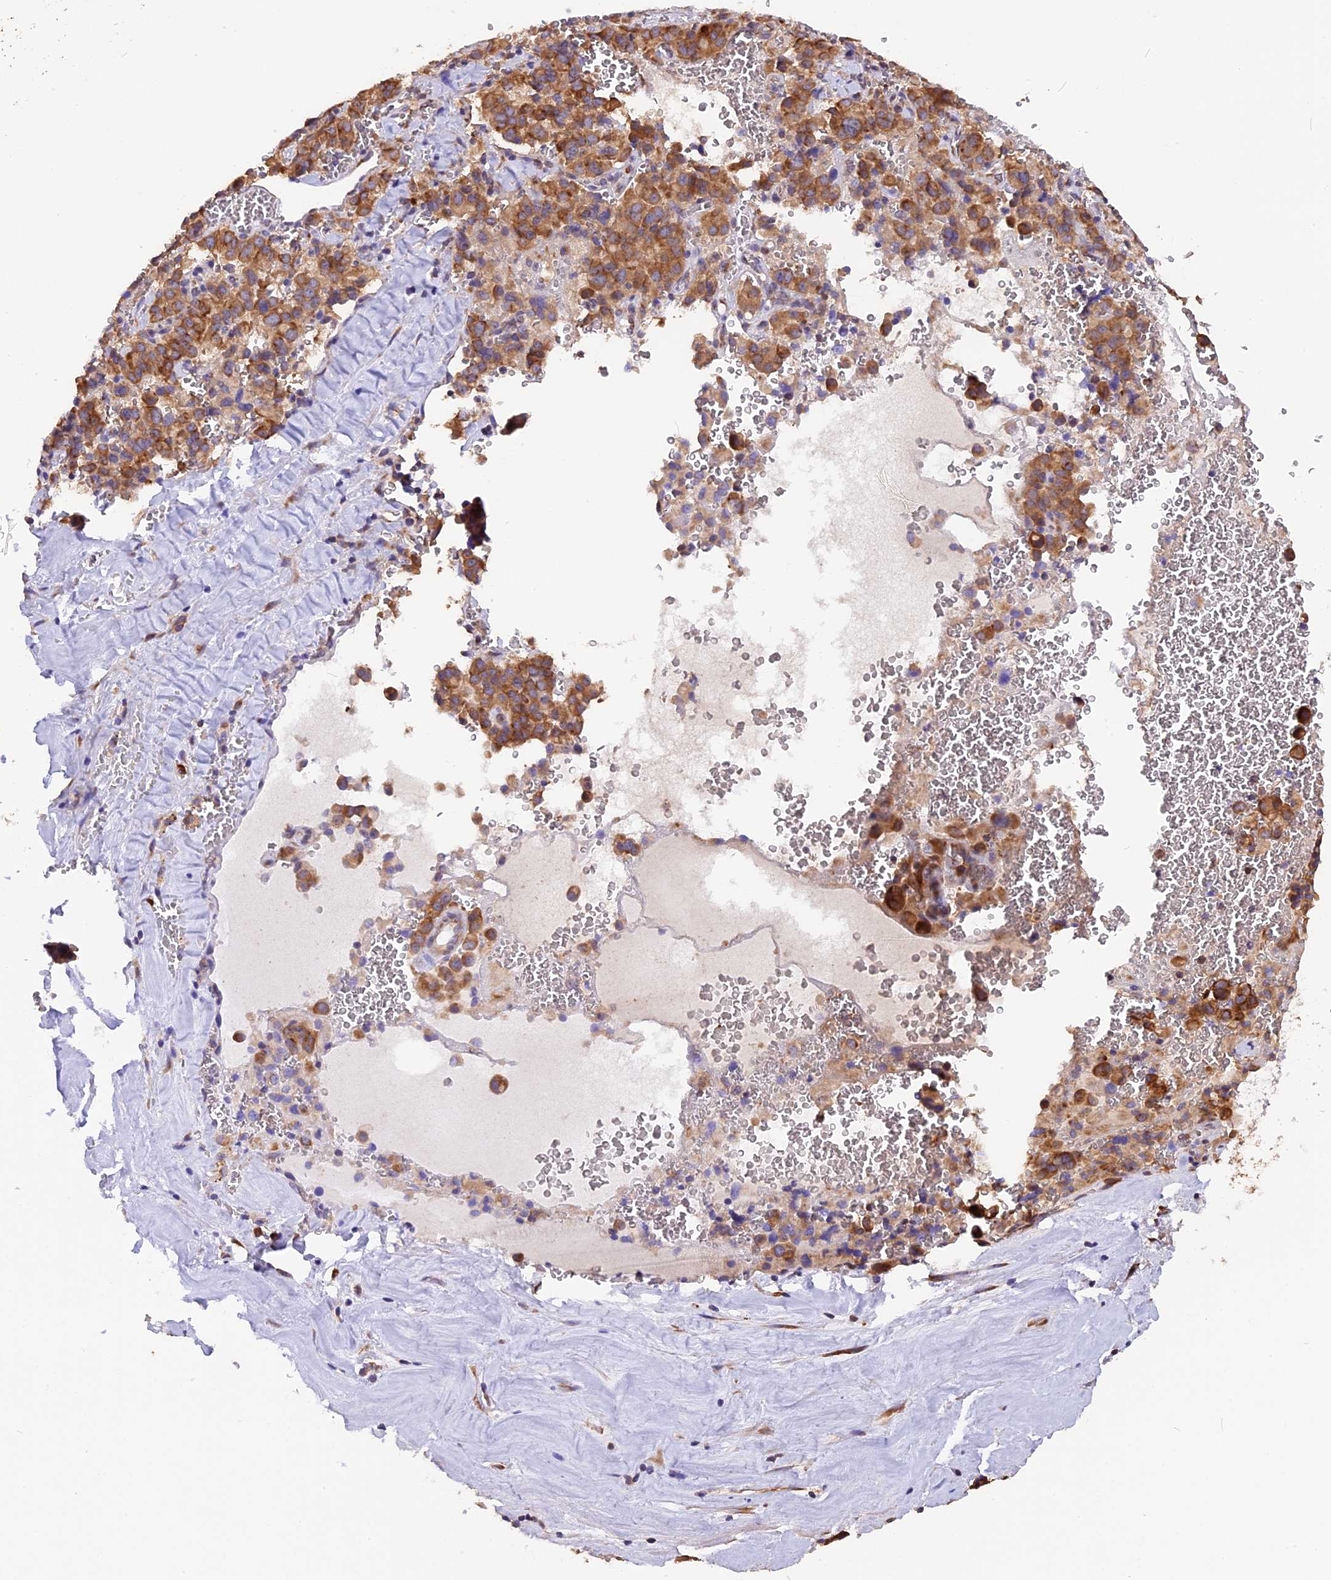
{"staining": {"intensity": "moderate", "quantity": ">75%", "location": "cytoplasmic/membranous"}, "tissue": "pancreatic cancer", "cell_type": "Tumor cells", "image_type": "cancer", "snomed": [{"axis": "morphology", "description": "Adenocarcinoma, NOS"}, {"axis": "topography", "description": "Pancreas"}], "caption": "Pancreatic cancer (adenocarcinoma) tissue displays moderate cytoplasmic/membranous positivity in approximately >75% of tumor cells, visualized by immunohistochemistry. The protein of interest is shown in brown color, while the nuclei are stained blue.", "gene": "GNPTAB", "patient": {"sex": "male", "age": 65}}